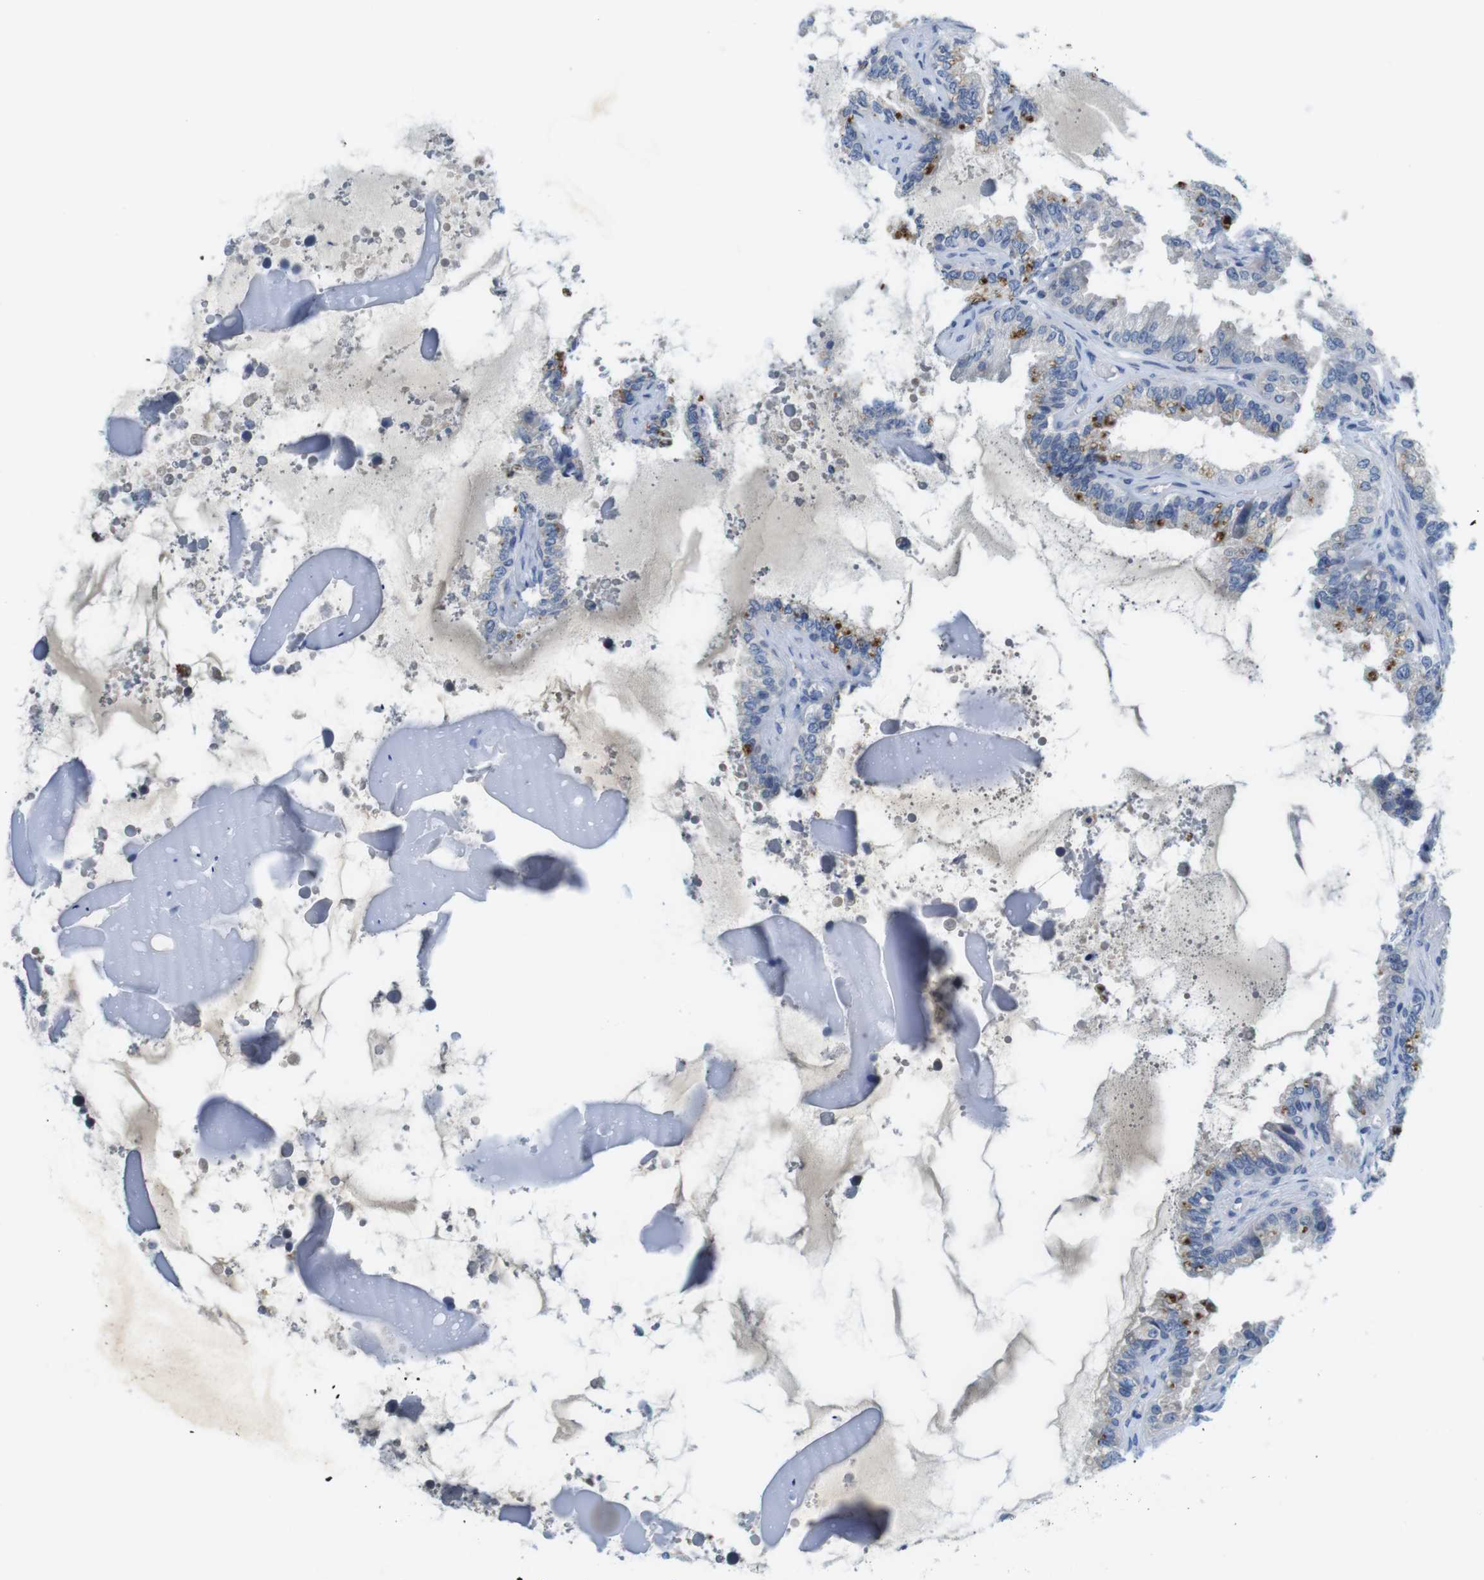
{"staining": {"intensity": "moderate", "quantity": "<25%", "location": "cytoplasmic/membranous"}, "tissue": "seminal vesicle", "cell_type": "Glandular cells", "image_type": "normal", "snomed": [{"axis": "morphology", "description": "Normal tissue, NOS"}, {"axis": "topography", "description": "Seminal veicle"}], "caption": "DAB immunohistochemical staining of benign seminal vesicle demonstrates moderate cytoplasmic/membranous protein staining in about <25% of glandular cells. Nuclei are stained in blue.", "gene": "CNGA2", "patient": {"sex": "male", "age": 46}}